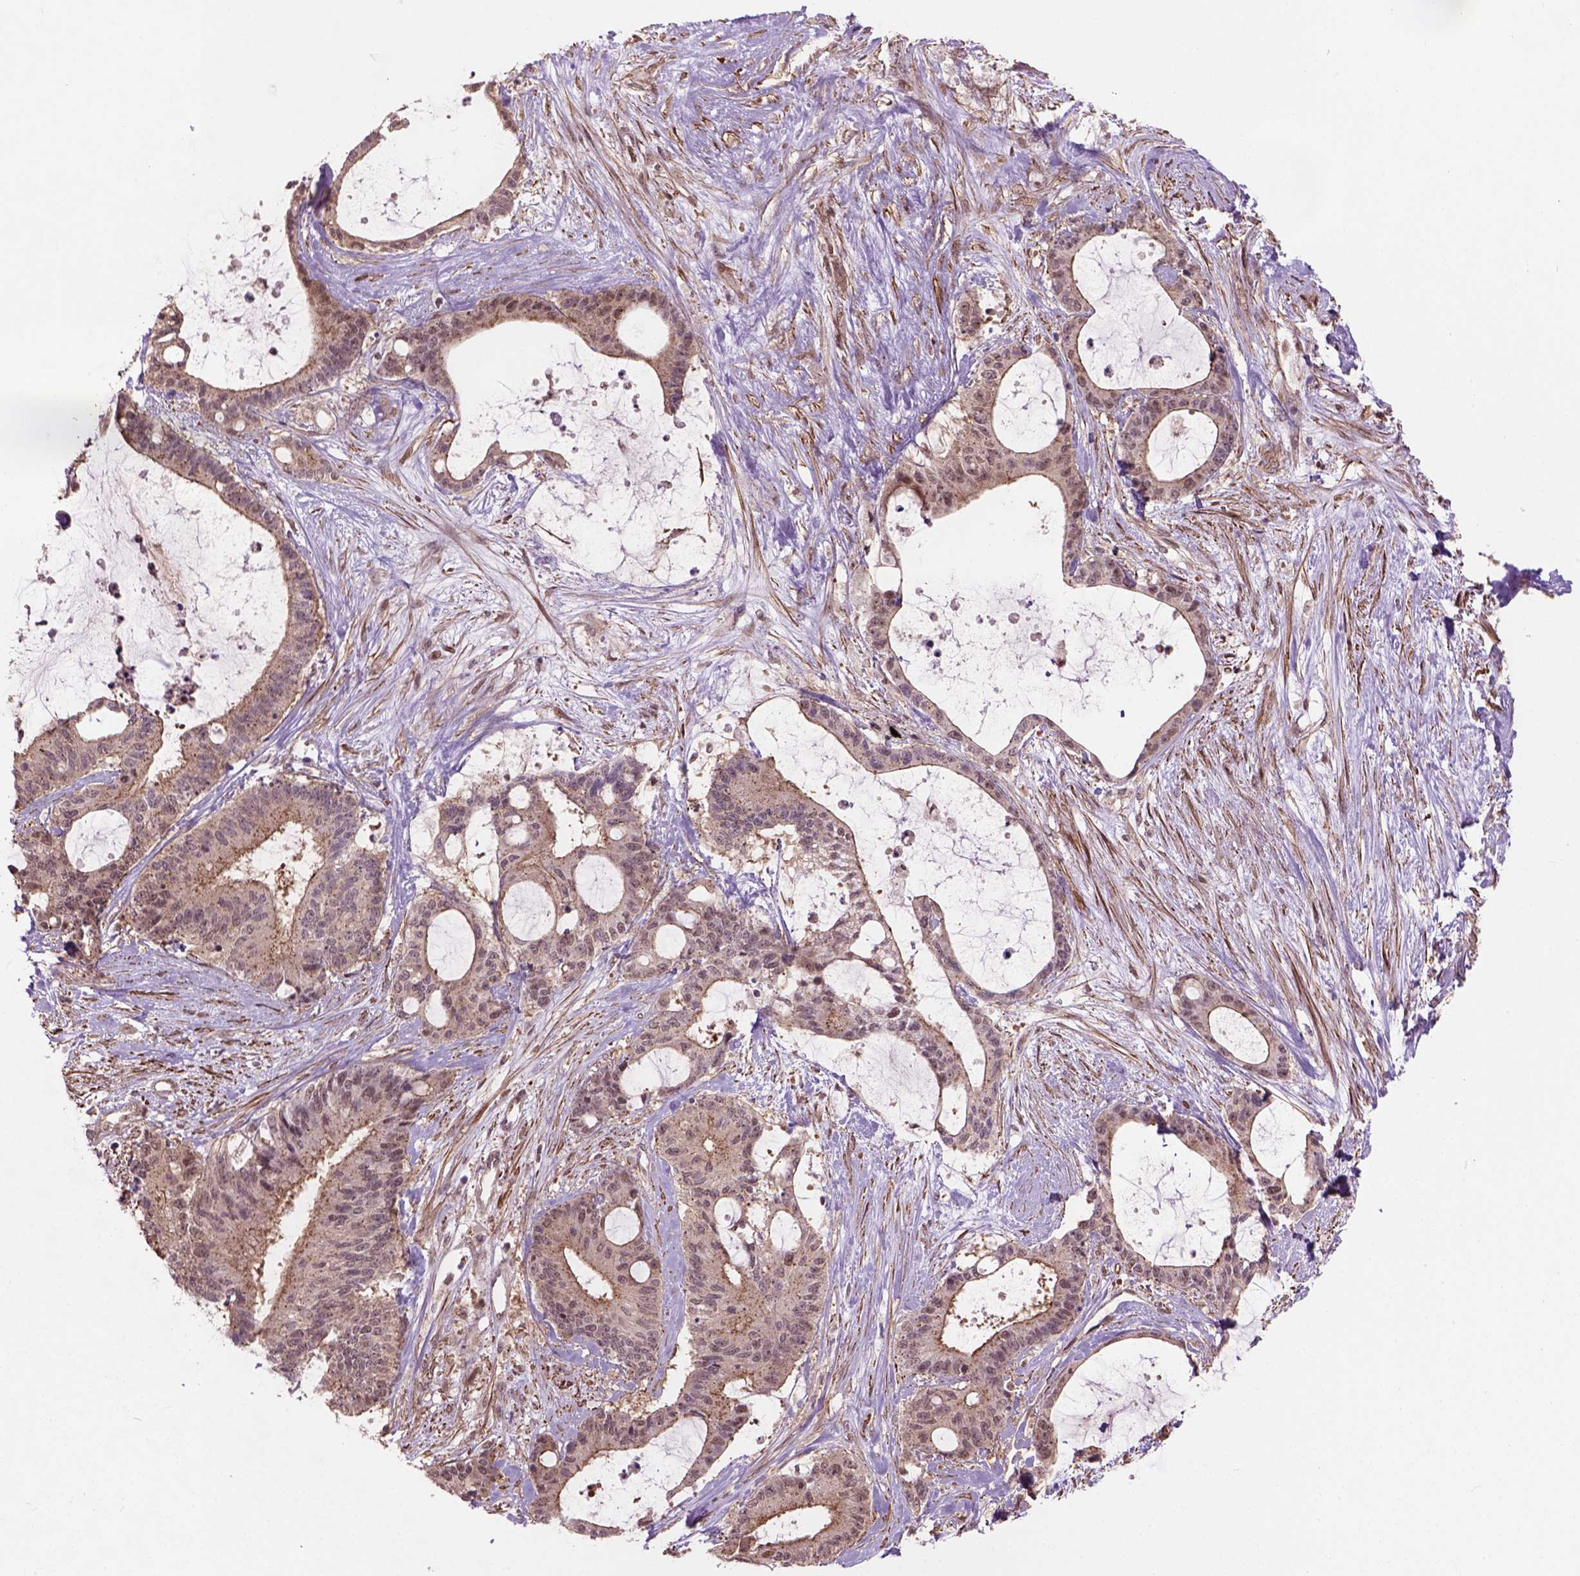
{"staining": {"intensity": "weak", "quantity": ">75%", "location": "cytoplasmic/membranous,nuclear"}, "tissue": "liver cancer", "cell_type": "Tumor cells", "image_type": "cancer", "snomed": [{"axis": "morphology", "description": "Normal tissue, NOS"}, {"axis": "morphology", "description": "Cholangiocarcinoma"}, {"axis": "topography", "description": "Liver"}, {"axis": "topography", "description": "Peripheral nerve tissue"}], "caption": "Tumor cells show low levels of weak cytoplasmic/membranous and nuclear staining in approximately >75% of cells in human liver cancer.", "gene": "PSMD11", "patient": {"sex": "female", "age": 73}}